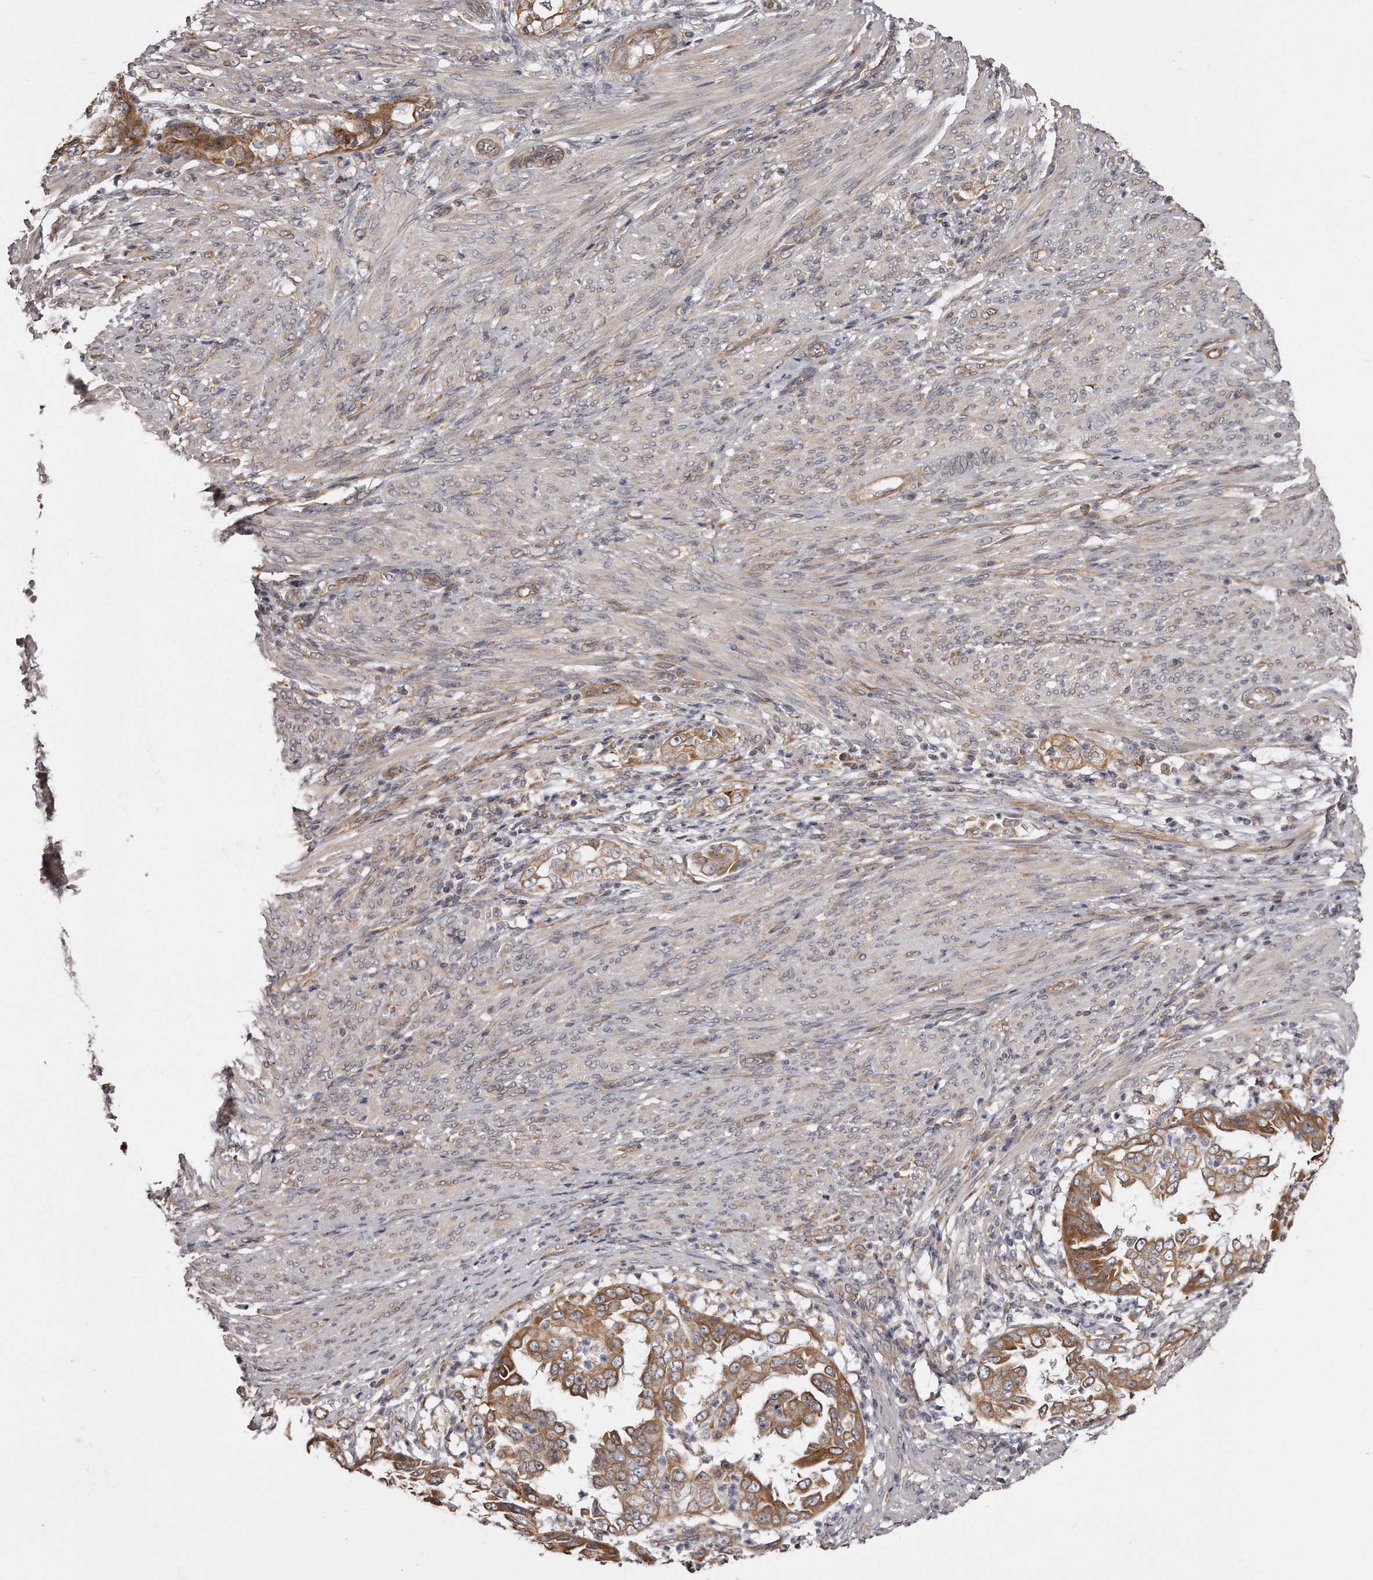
{"staining": {"intensity": "moderate", "quantity": ">75%", "location": "cytoplasmic/membranous"}, "tissue": "endometrial cancer", "cell_type": "Tumor cells", "image_type": "cancer", "snomed": [{"axis": "morphology", "description": "Adenocarcinoma, NOS"}, {"axis": "topography", "description": "Endometrium"}], "caption": "DAB (3,3'-diaminobenzidine) immunohistochemical staining of human endometrial cancer reveals moderate cytoplasmic/membranous protein expression in about >75% of tumor cells.", "gene": "TRAPPC14", "patient": {"sex": "female", "age": 85}}